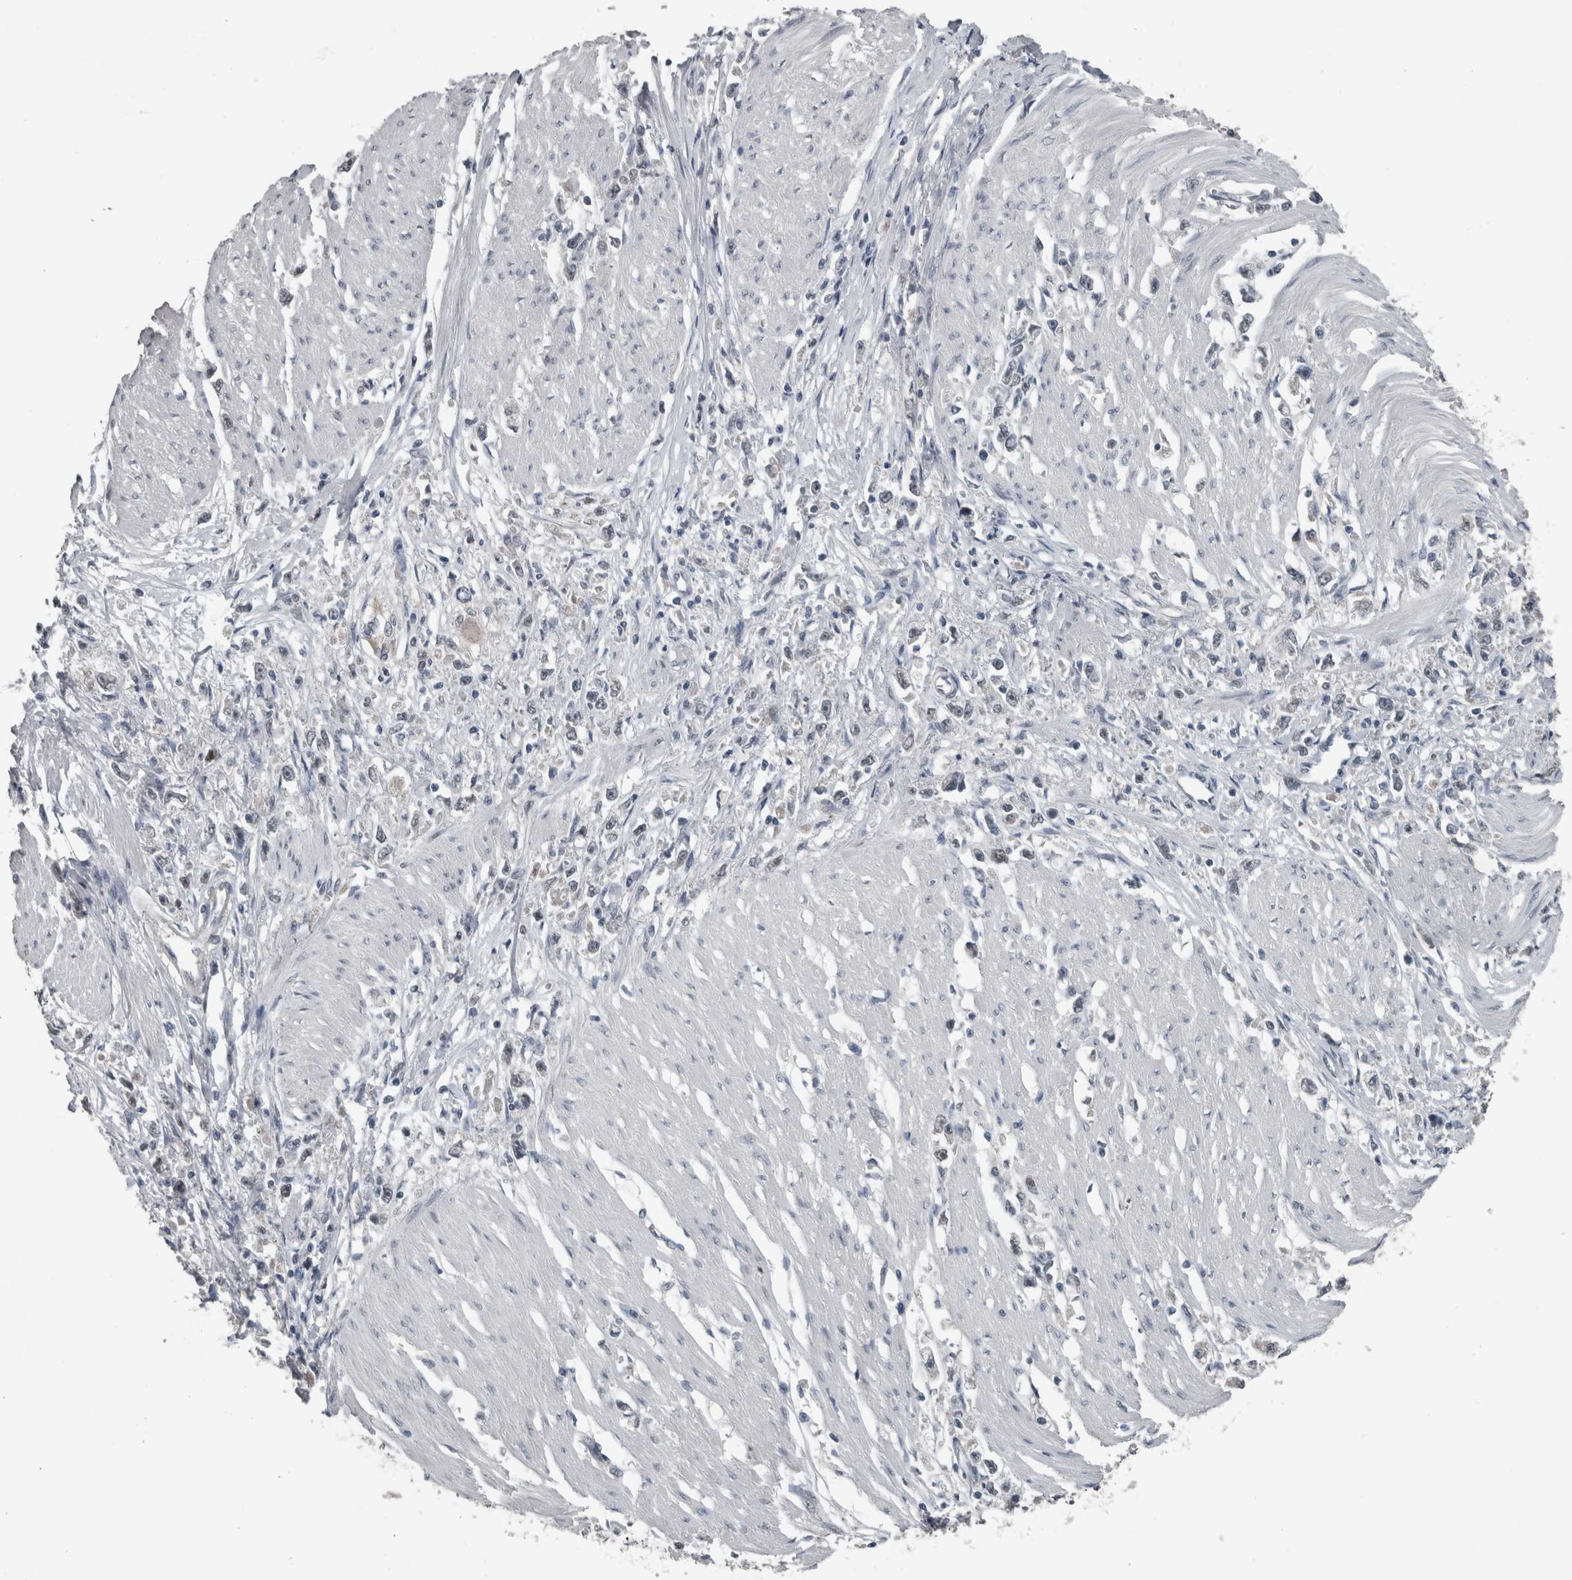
{"staining": {"intensity": "negative", "quantity": "none", "location": "none"}, "tissue": "stomach cancer", "cell_type": "Tumor cells", "image_type": "cancer", "snomed": [{"axis": "morphology", "description": "Adenocarcinoma, NOS"}, {"axis": "topography", "description": "Stomach"}], "caption": "Immunohistochemistry of stomach cancer (adenocarcinoma) displays no expression in tumor cells.", "gene": "ZBTB21", "patient": {"sex": "female", "age": 59}}